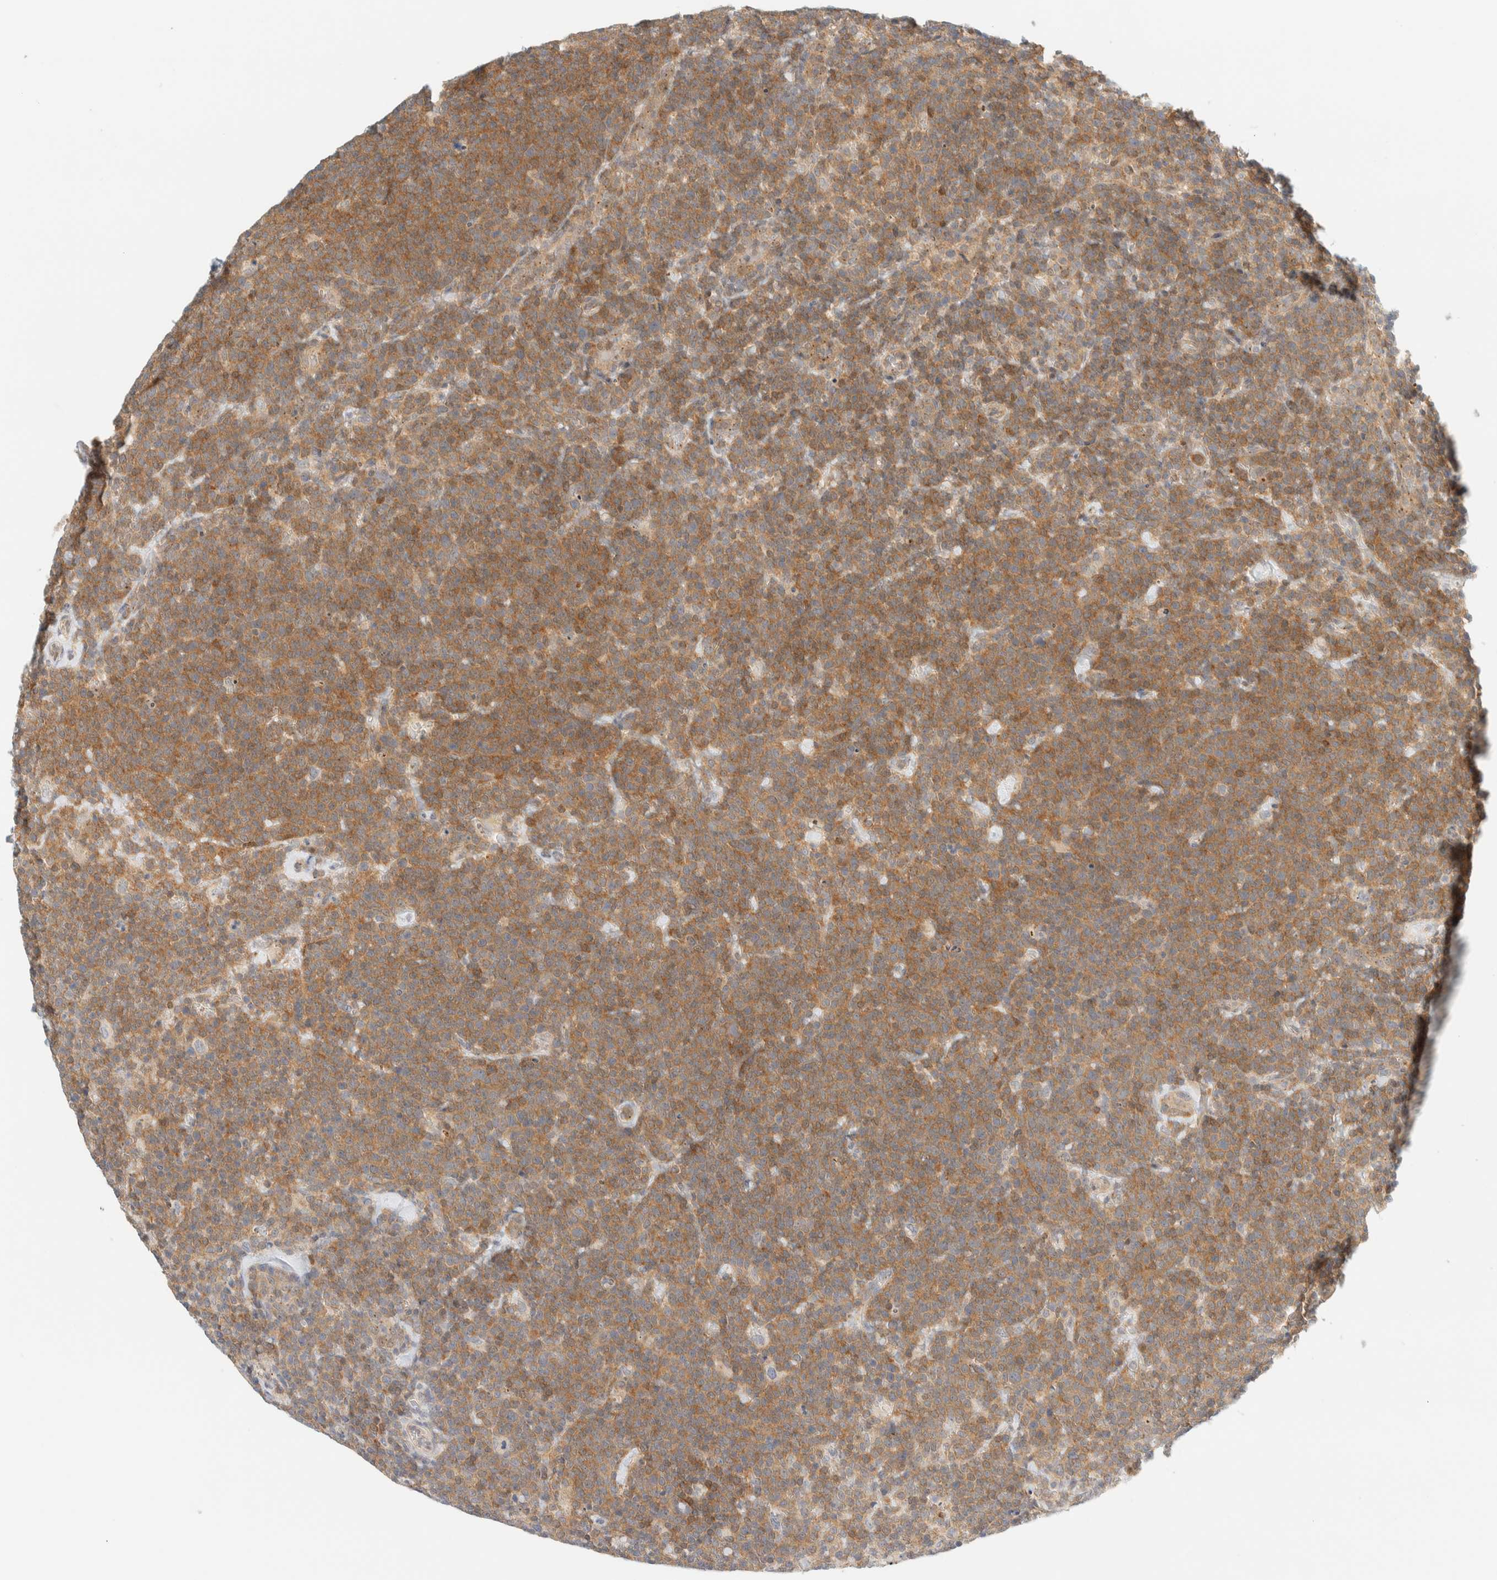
{"staining": {"intensity": "moderate", "quantity": ">75%", "location": "cytoplasmic/membranous"}, "tissue": "lymphoma", "cell_type": "Tumor cells", "image_type": "cancer", "snomed": [{"axis": "morphology", "description": "Malignant lymphoma, non-Hodgkin's type, High grade"}, {"axis": "topography", "description": "Lymph node"}], "caption": "Protein staining of malignant lymphoma, non-Hodgkin's type (high-grade) tissue demonstrates moderate cytoplasmic/membranous positivity in about >75% of tumor cells. Nuclei are stained in blue.", "gene": "PCYT2", "patient": {"sex": "male", "age": 61}}